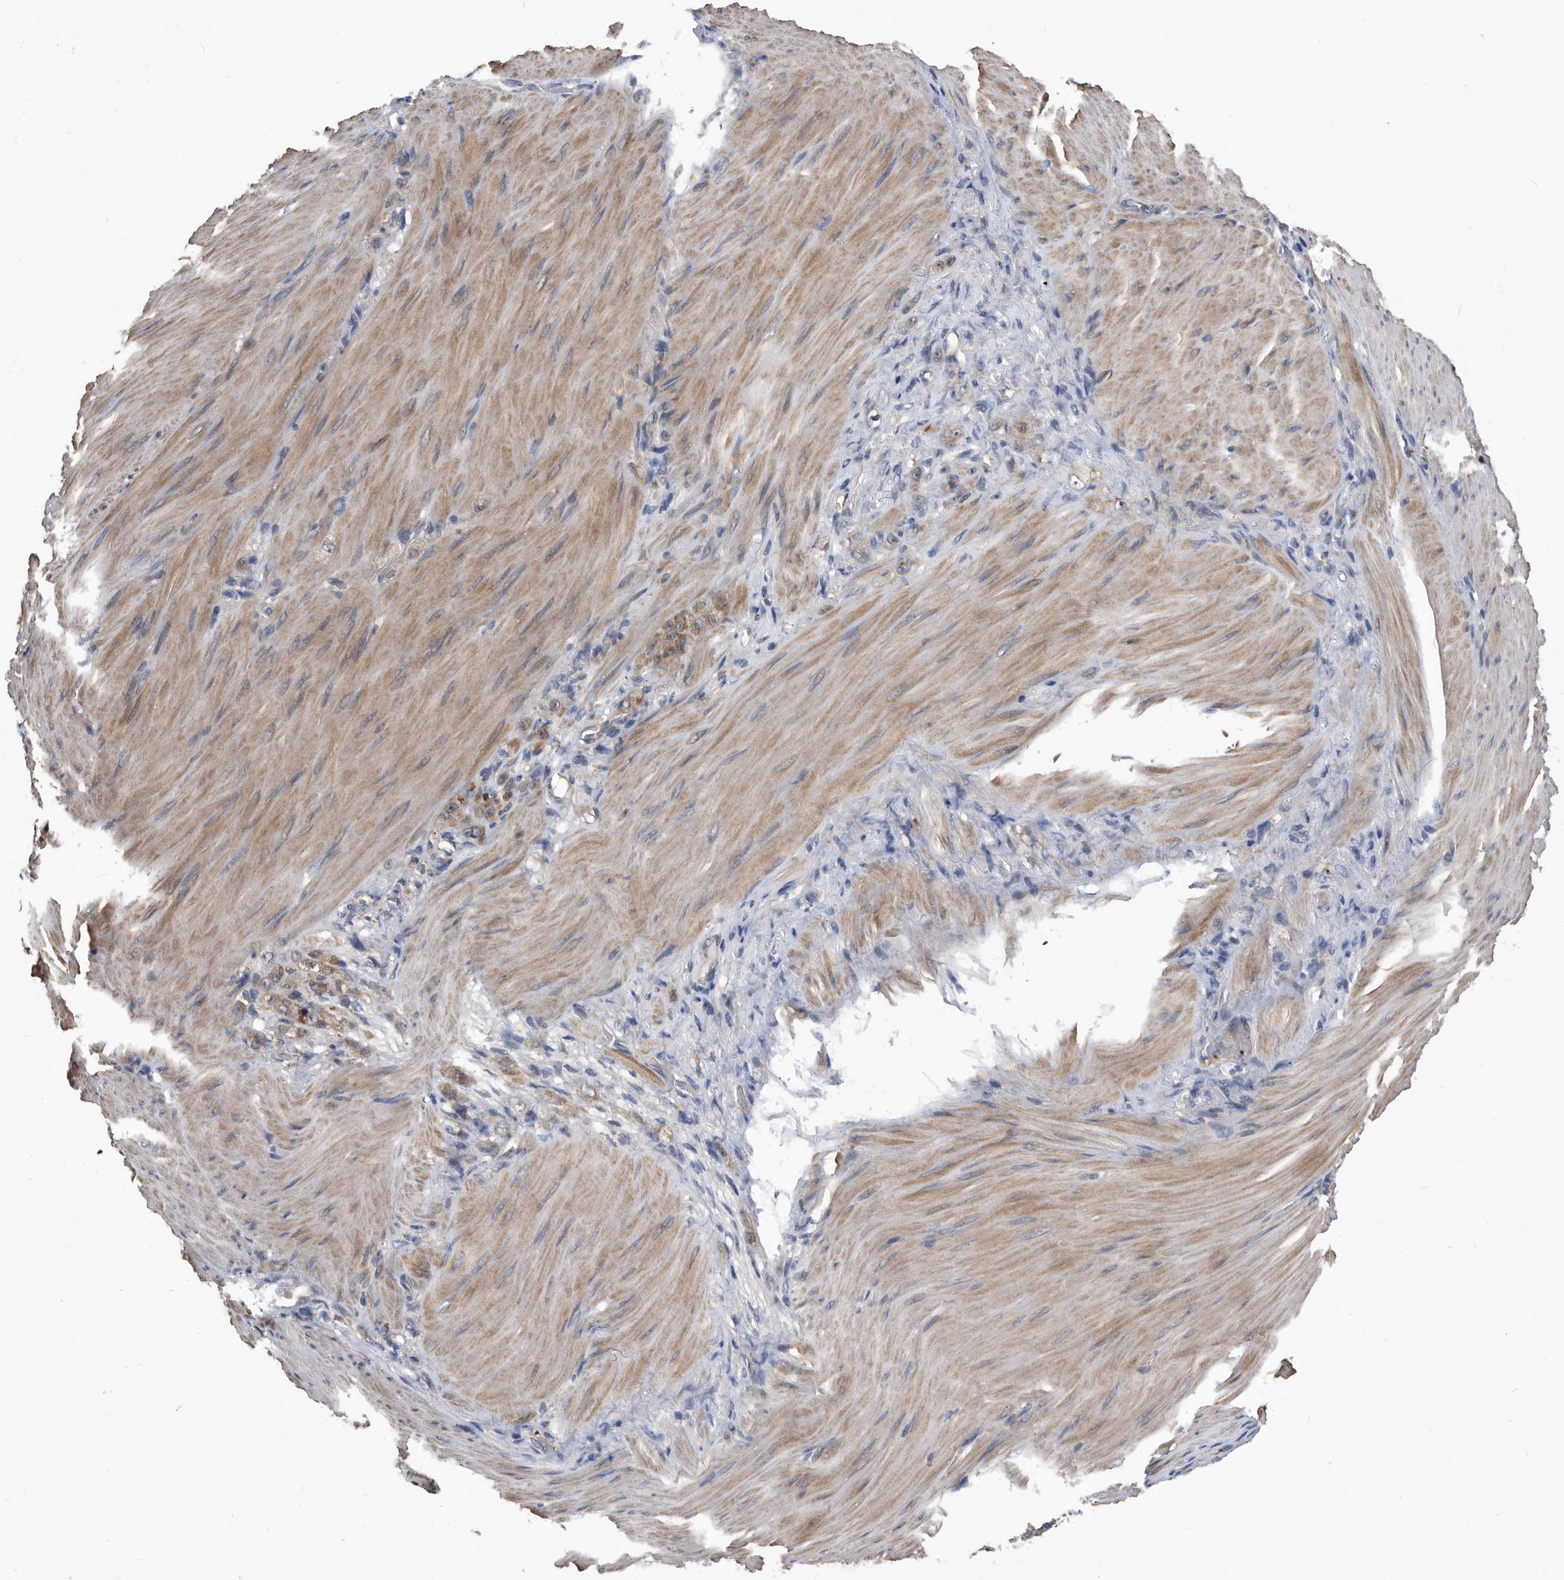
{"staining": {"intensity": "moderate", "quantity": "25%-75%", "location": "cytoplasmic/membranous"}, "tissue": "stomach cancer", "cell_type": "Tumor cells", "image_type": "cancer", "snomed": [{"axis": "morphology", "description": "Normal tissue, NOS"}, {"axis": "morphology", "description": "Adenocarcinoma, NOS"}, {"axis": "topography", "description": "Stomach"}], "caption": "A photomicrograph showing moderate cytoplasmic/membranous expression in approximately 25%-75% of tumor cells in stomach adenocarcinoma, as visualized by brown immunohistochemical staining.", "gene": "BAIAP3", "patient": {"sex": "male", "age": 82}}